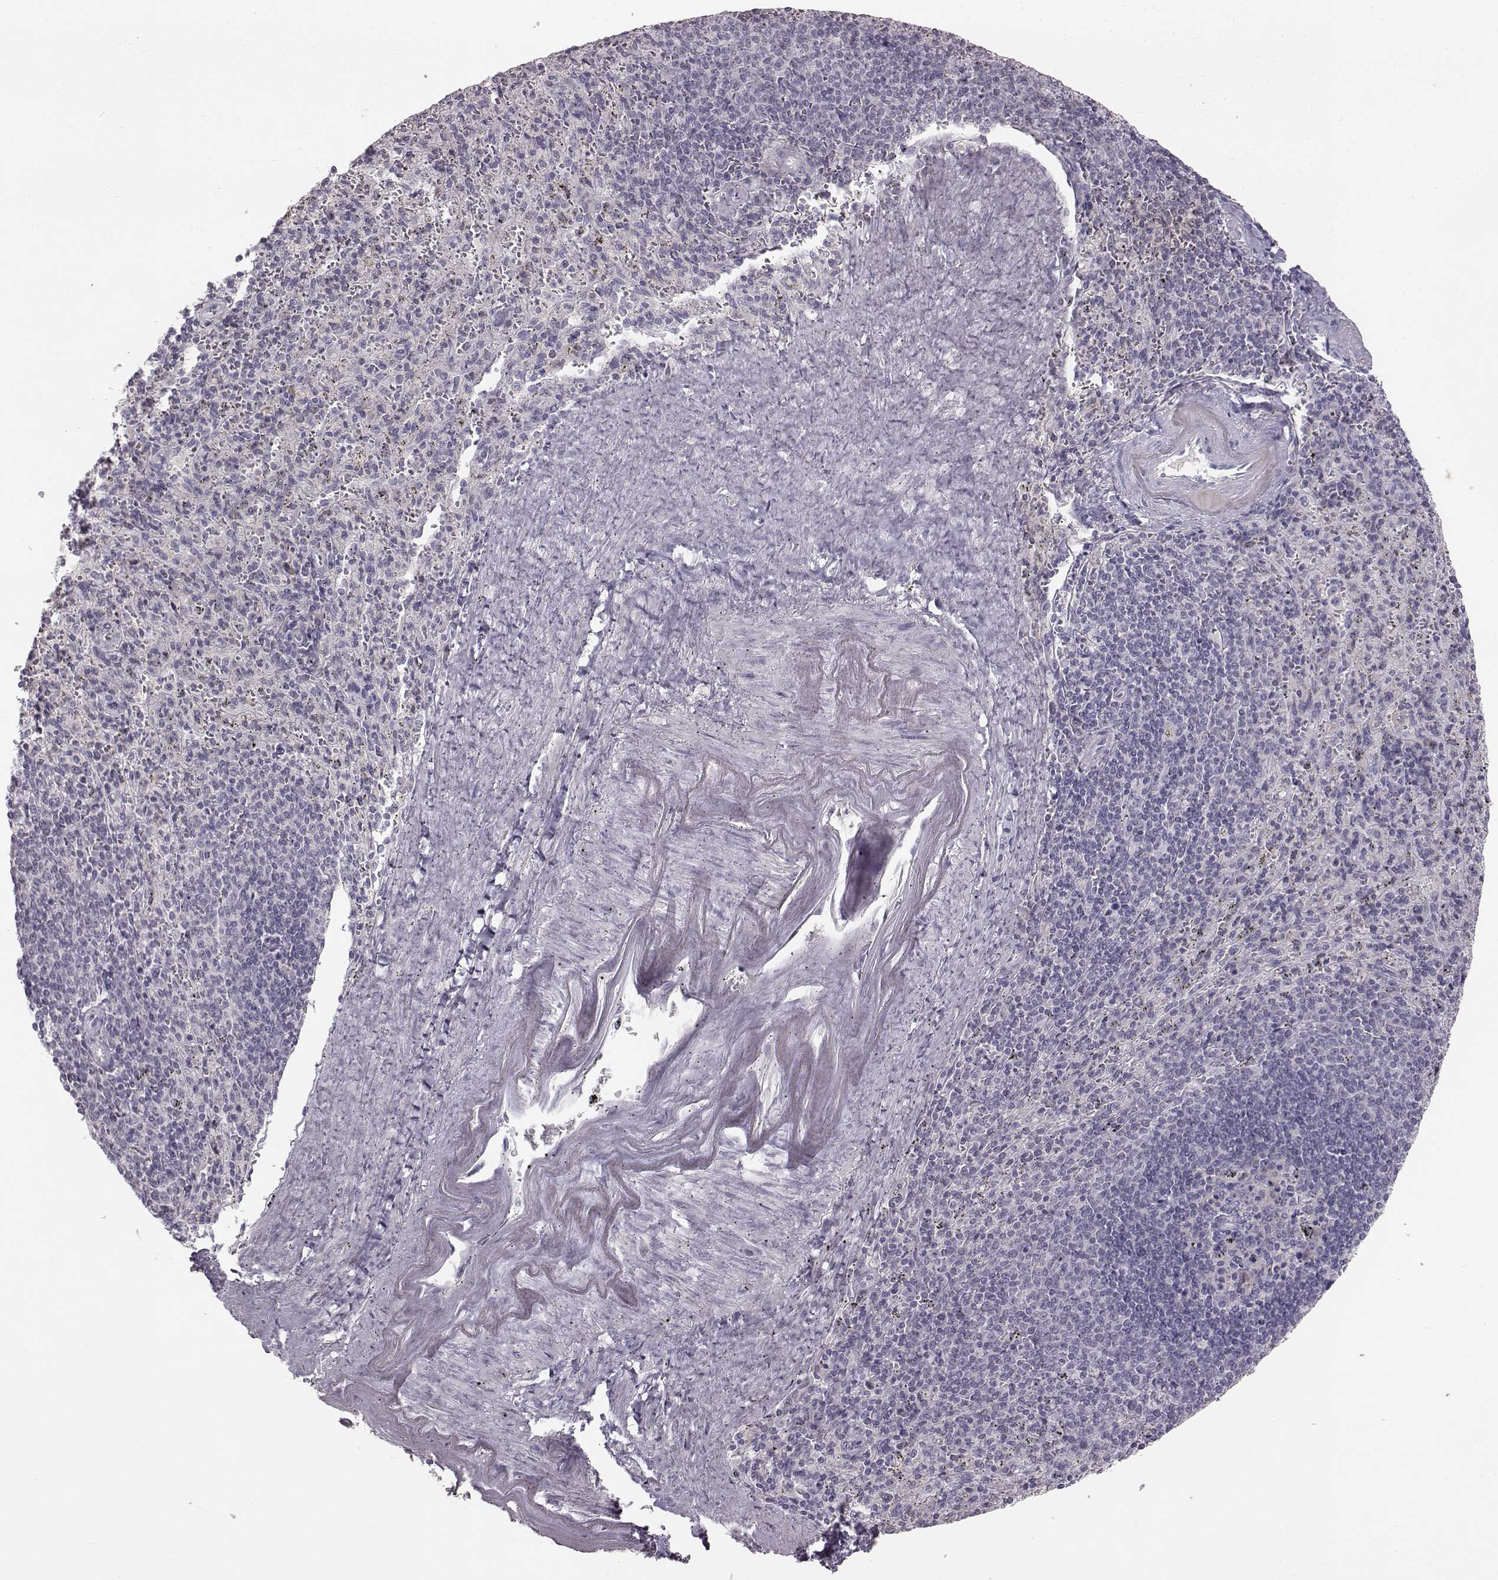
{"staining": {"intensity": "negative", "quantity": "none", "location": "none"}, "tissue": "spleen", "cell_type": "Cells in red pulp", "image_type": "normal", "snomed": [{"axis": "morphology", "description": "Normal tissue, NOS"}, {"axis": "topography", "description": "Spleen"}], "caption": "The photomicrograph shows no significant positivity in cells in red pulp of spleen.", "gene": "SPAG17", "patient": {"sex": "male", "age": 57}}